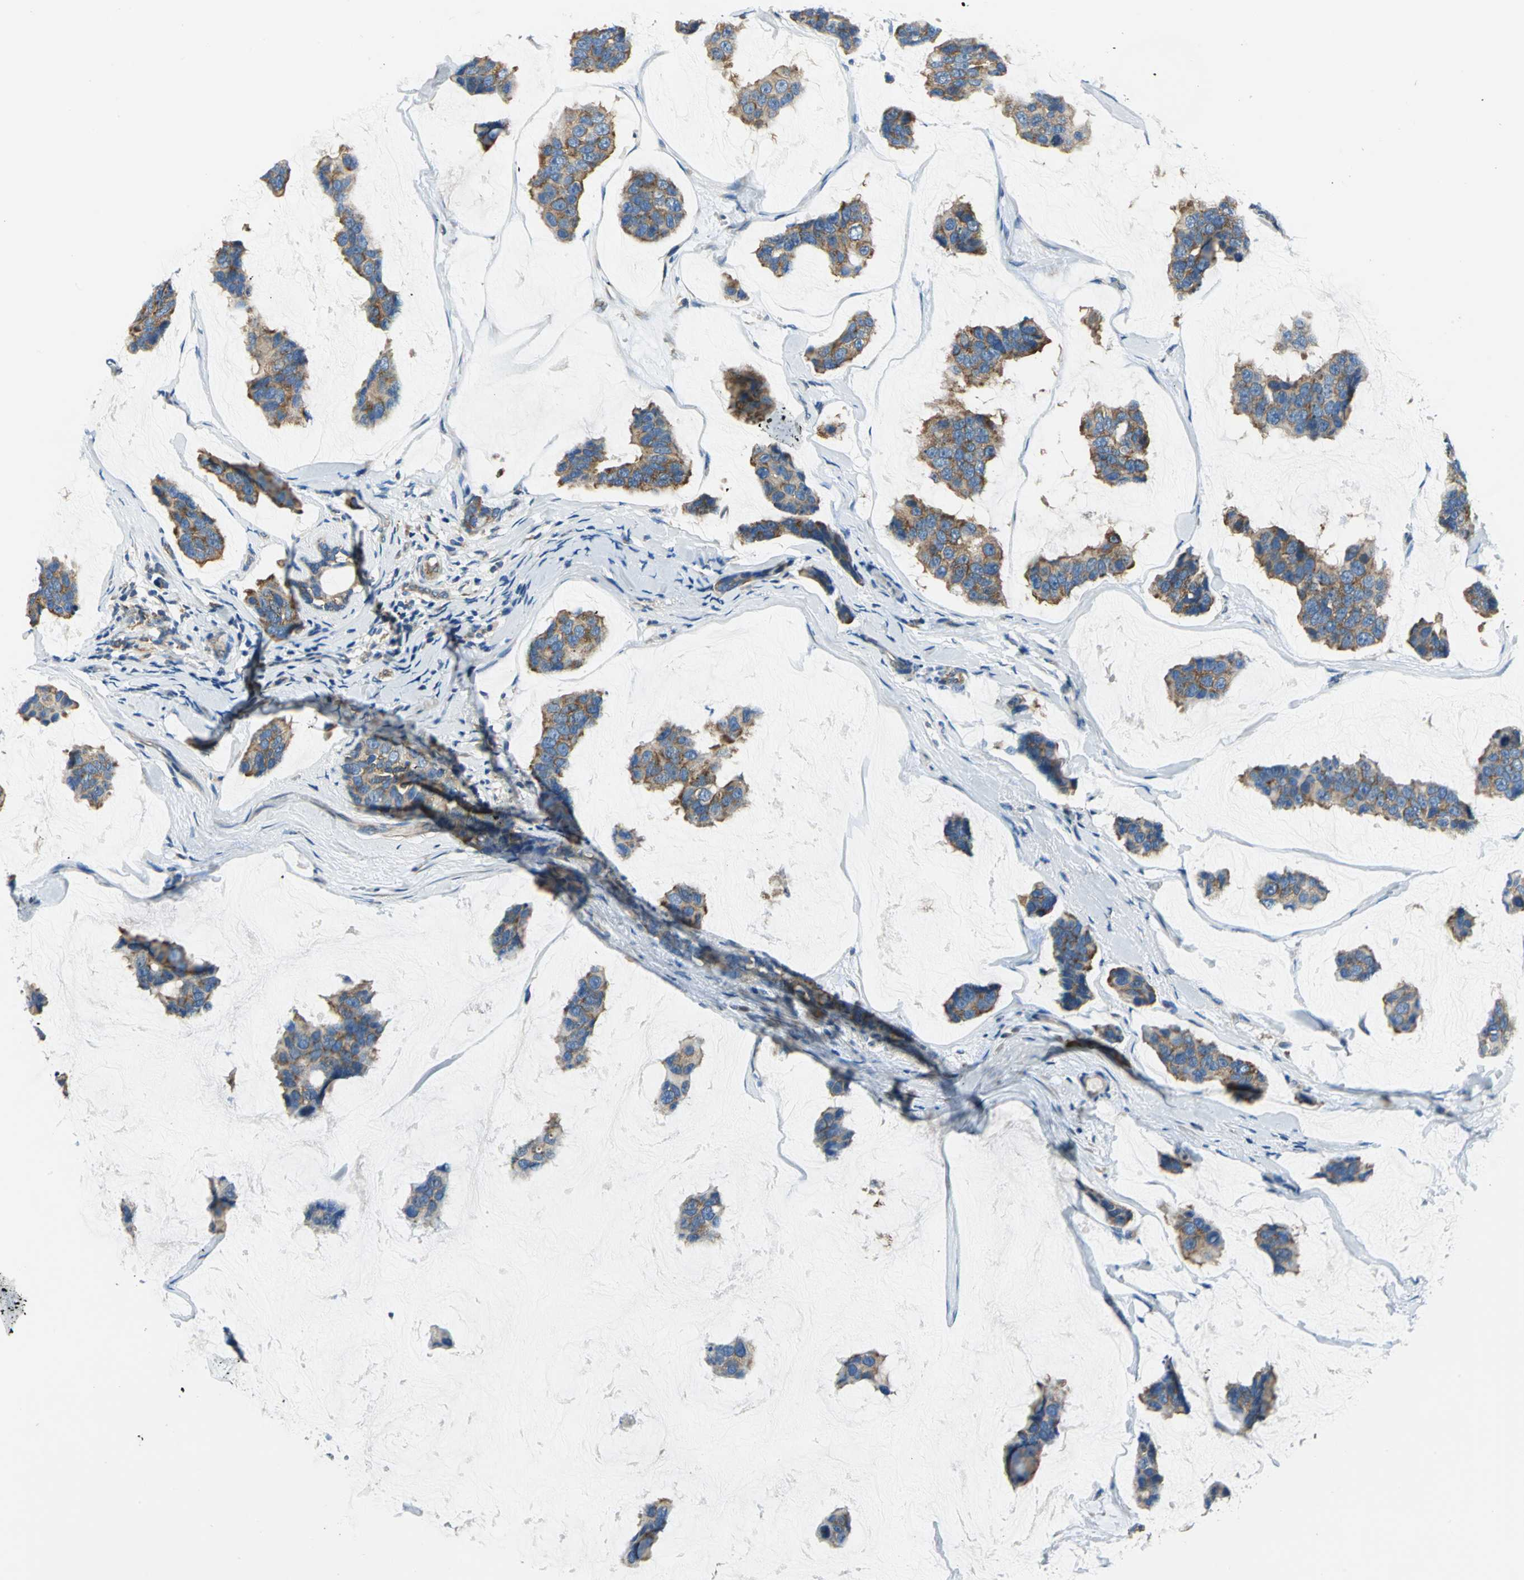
{"staining": {"intensity": "strong", "quantity": ">75%", "location": "cytoplasmic/membranous"}, "tissue": "breast cancer", "cell_type": "Tumor cells", "image_type": "cancer", "snomed": [{"axis": "morphology", "description": "Normal tissue, NOS"}, {"axis": "morphology", "description": "Duct carcinoma"}, {"axis": "topography", "description": "Breast"}], "caption": "Immunohistochemical staining of human breast intraductal carcinoma exhibits high levels of strong cytoplasmic/membranous protein positivity in about >75% of tumor cells. (Stains: DAB in brown, nuclei in blue, Microscopy: brightfield microscopy at high magnification).", "gene": "TRIM25", "patient": {"sex": "female", "age": 50}}